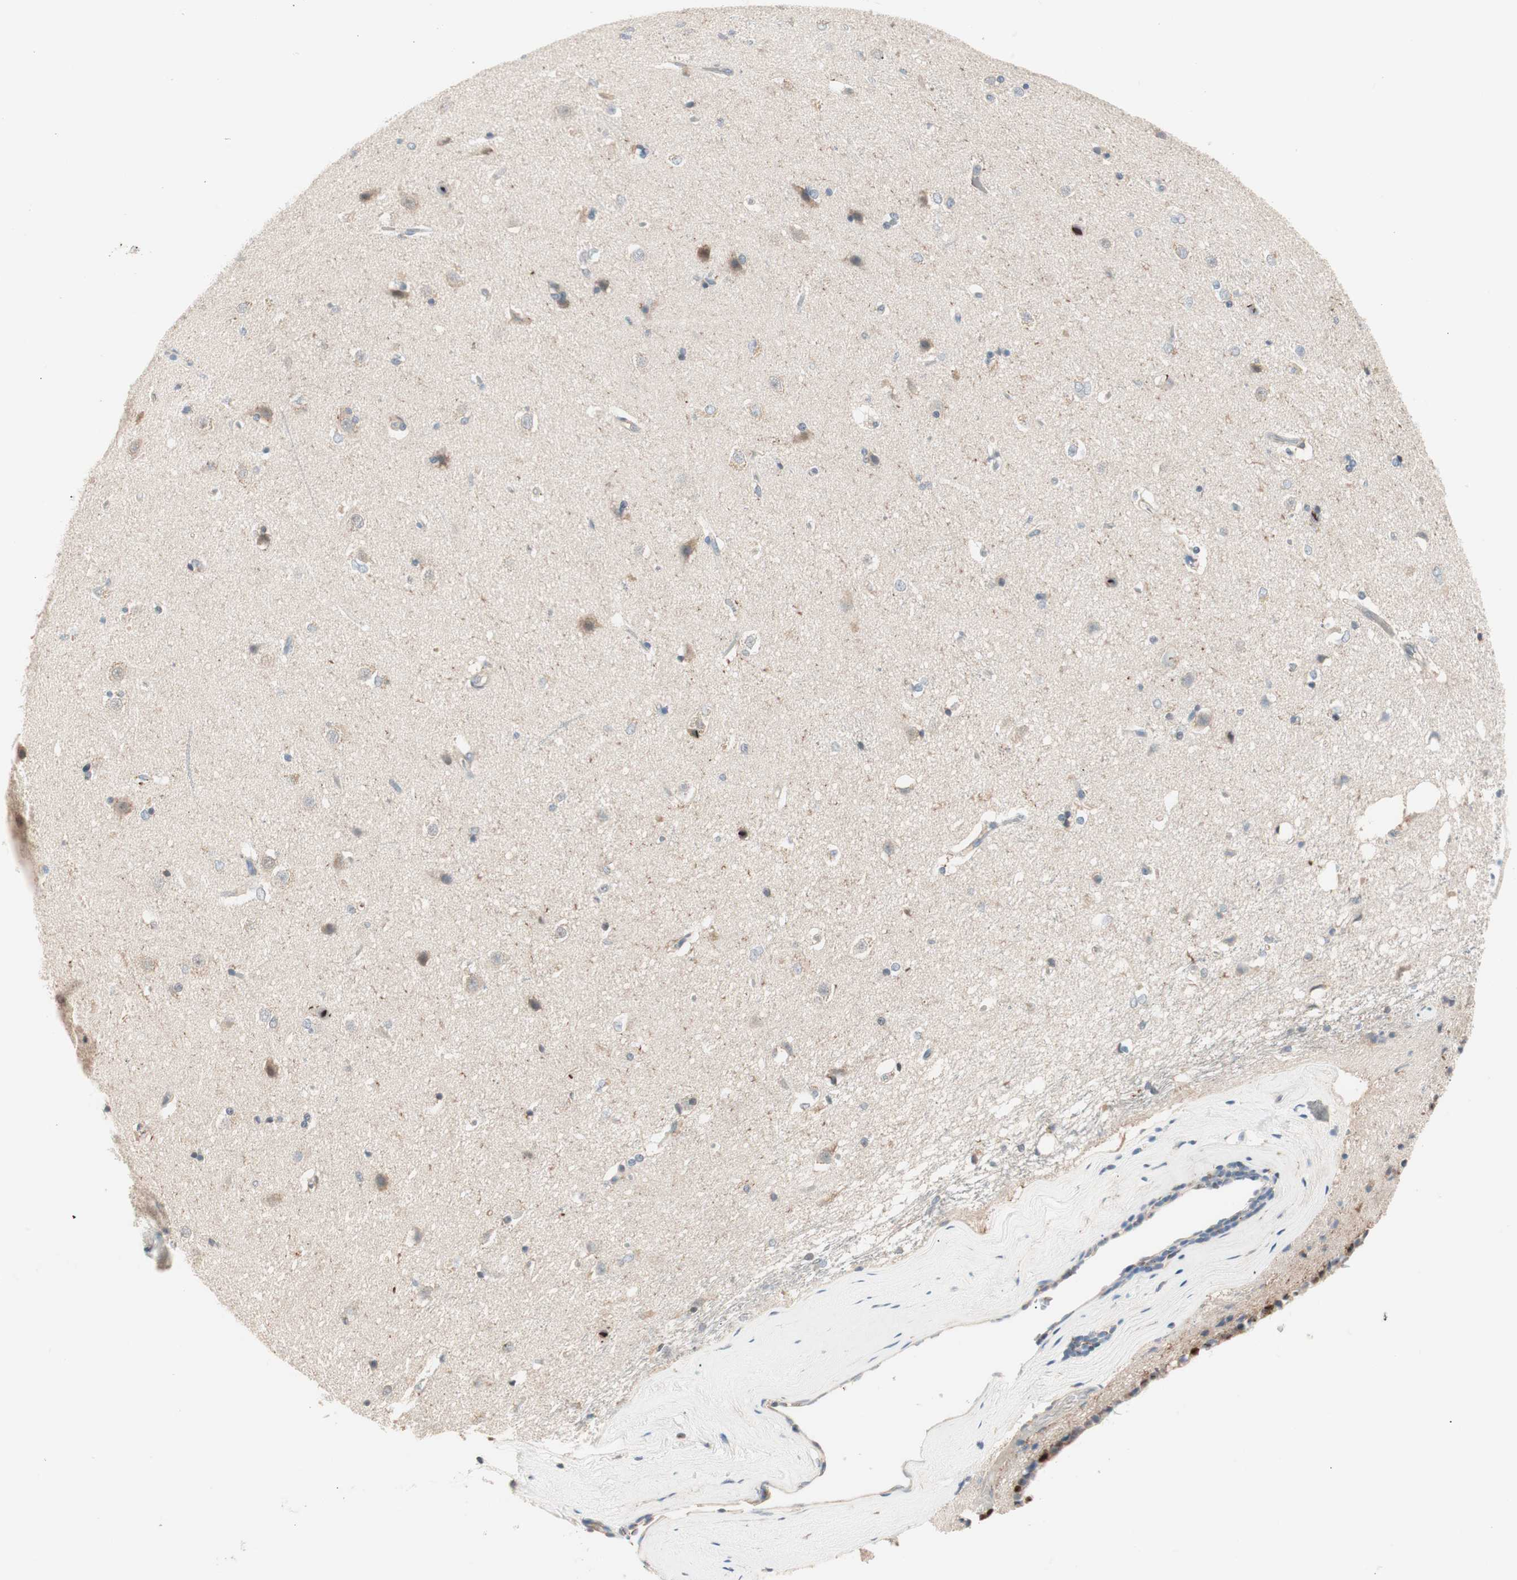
{"staining": {"intensity": "weak", "quantity": "<25%", "location": "cytoplasmic/membranous"}, "tissue": "caudate", "cell_type": "Glial cells", "image_type": "normal", "snomed": [{"axis": "morphology", "description": "Normal tissue, NOS"}, {"axis": "topography", "description": "Lateral ventricle wall"}], "caption": "Immunohistochemistry (IHC) image of normal caudate: human caudate stained with DAB reveals no significant protein positivity in glial cells.", "gene": "RAD54B", "patient": {"sex": "female", "age": 19}}